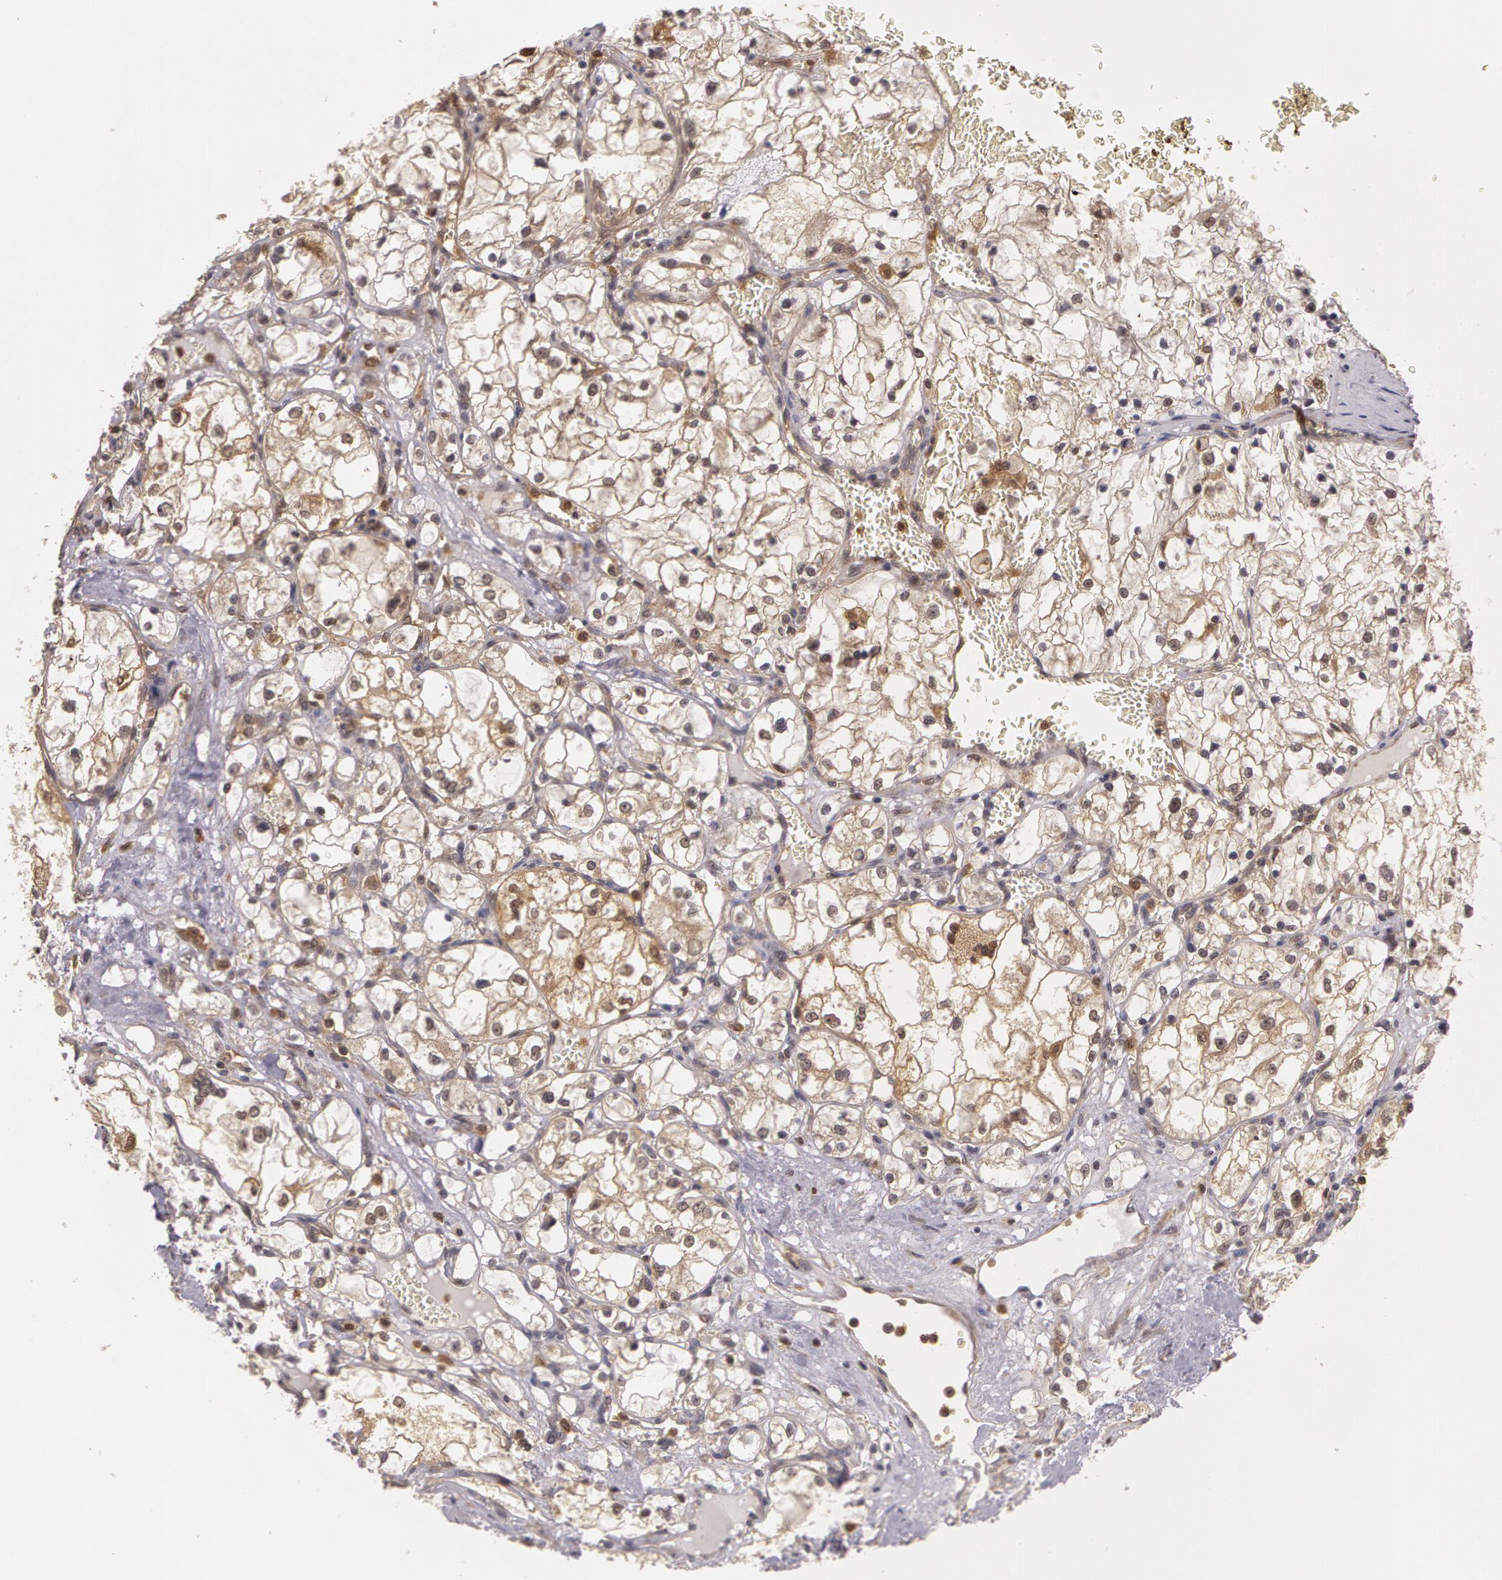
{"staining": {"intensity": "negative", "quantity": "none", "location": "none"}, "tissue": "renal cancer", "cell_type": "Tumor cells", "image_type": "cancer", "snomed": [{"axis": "morphology", "description": "Adenocarcinoma, NOS"}, {"axis": "topography", "description": "Kidney"}], "caption": "Immunohistochemistry photomicrograph of neoplastic tissue: human renal cancer (adenocarcinoma) stained with DAB (3,3'-diaminobenzidine) exhibits no significant protein staining in tumor cells.", "gene": "AHSA1", "patient": {"sex": "male", "age": 61}}